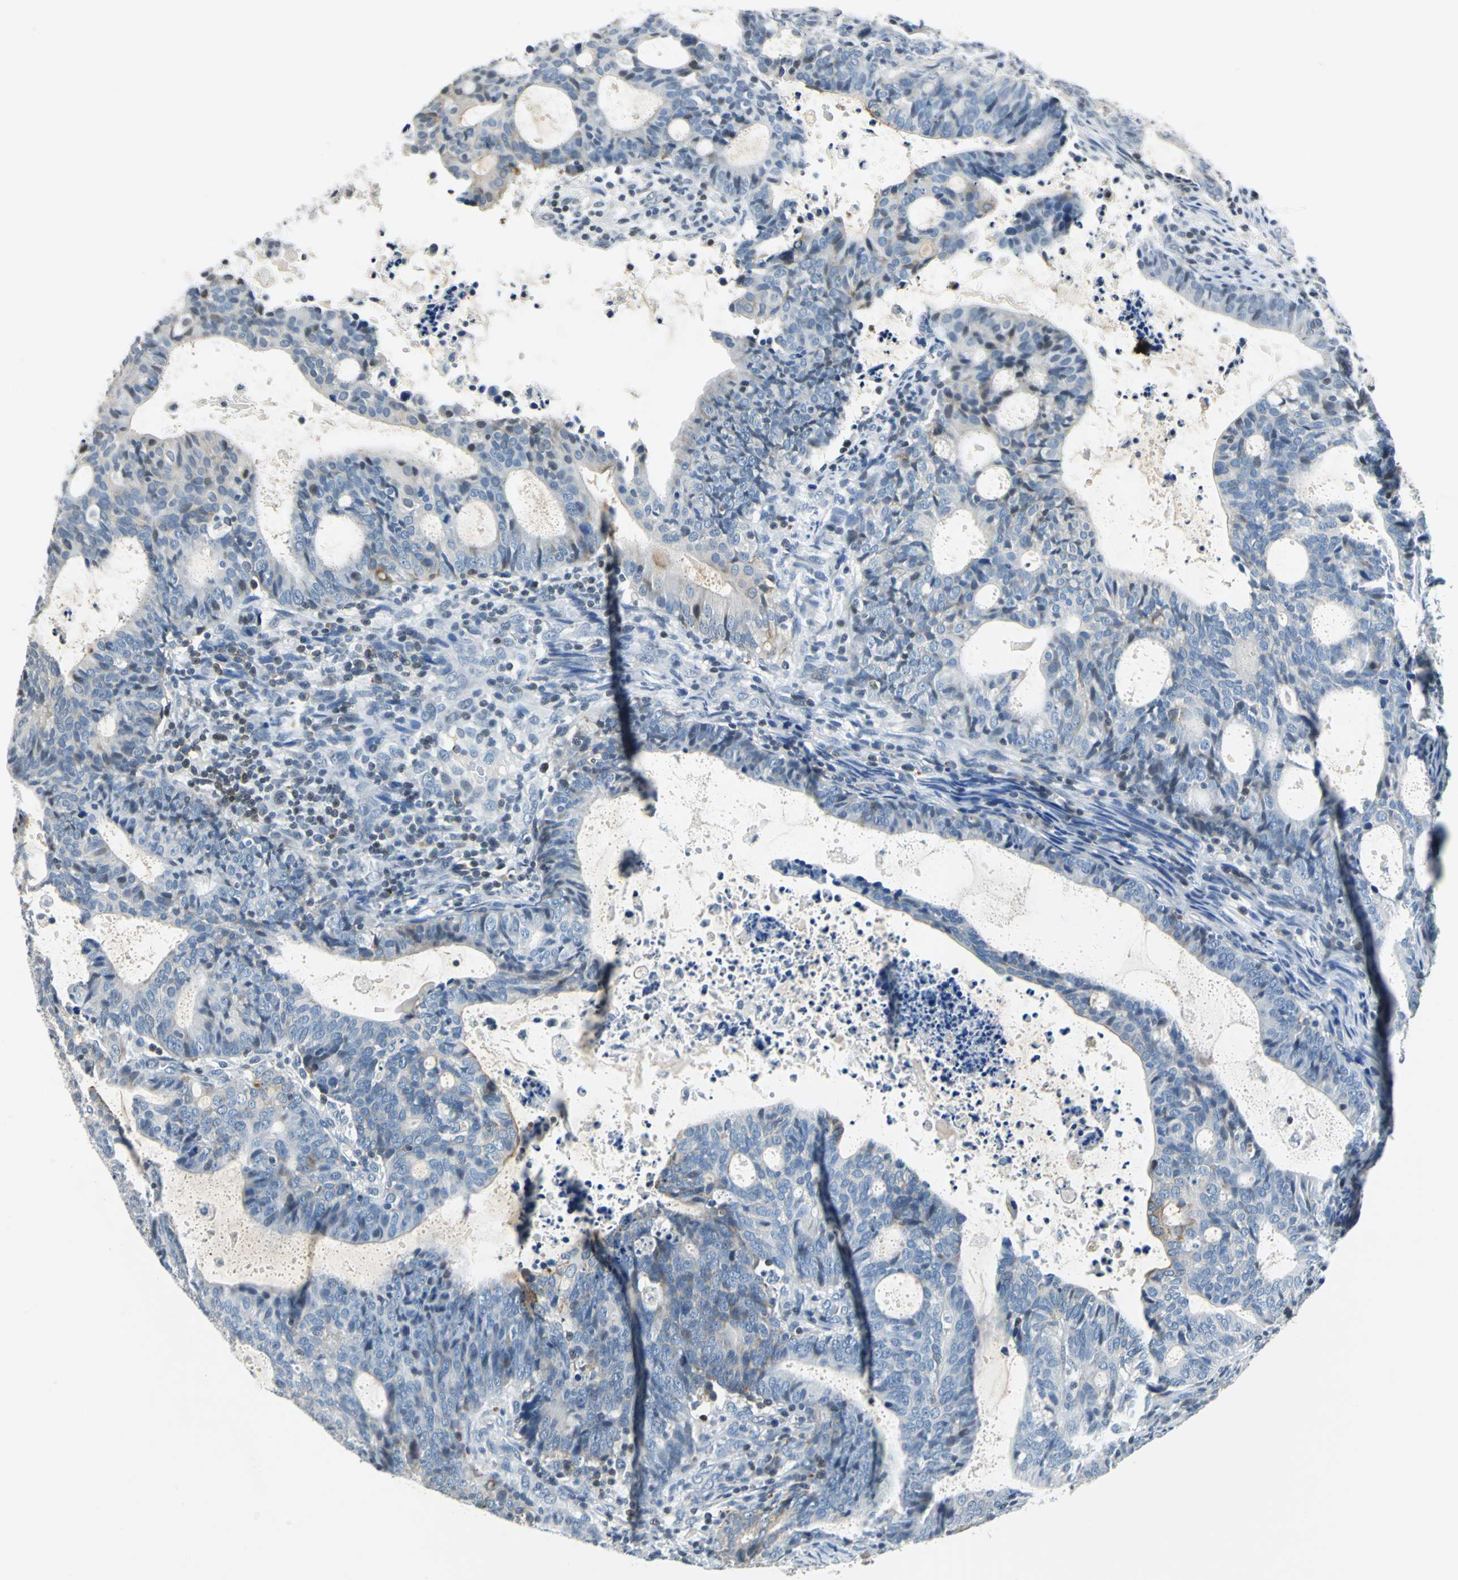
{"staining": {"intensity": "moderate", "quantity": "<25%", "location": "cytoplasmic/membranous"}, "tissue": "endometrial cancer", "cell_type": "Tumor cells", "image_type": "cancer", "snomed": [{"axis": "morphology", "description": "Adenocarcinoma, NOS"}, {"axis": "topography", "description": "Uterus"}], "caption": "Brown immunohistochemical staining in endometrial cancer (adenocarcinoma) shows moderate cytoplasmic/membranous expression in about <25% of tumor cells.", "gene": "HCFC2", "patient": {"sex": "female", "age": 83}}